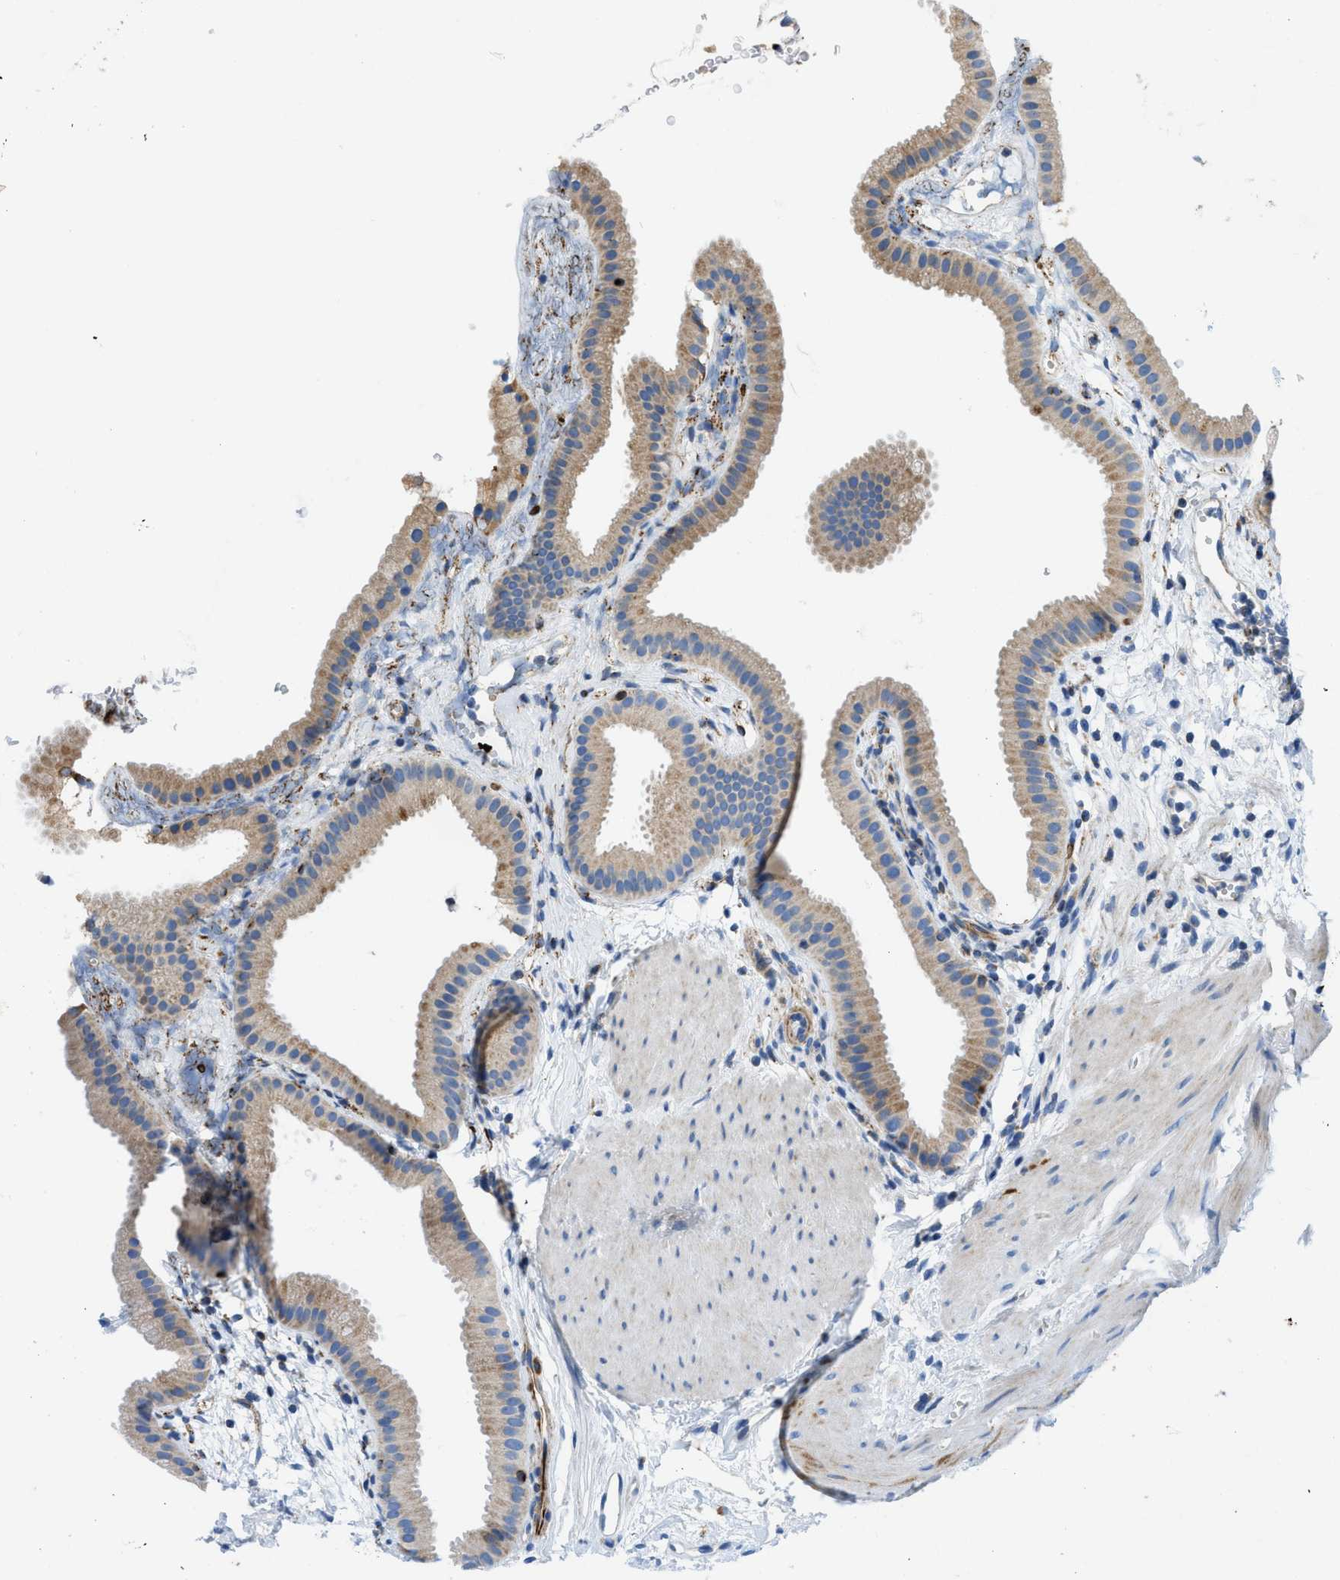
{"staining": {"intensity": "weak", "quantity": ">75%", "location": "cytoplasmic/membranous"}, "tissue": "gallbladder", "cell_type": "Glandular cells", "image_type": "normal", "snomed": [{"axis": "morphology", "description": "Normal tissue, NOS"}, {"axis": "topography", "description": "Gallbladder"}], "caption": "Immunohistochemical staining of unremarkable gallbladder shows low levels of weak cytoplasmic/membranous staining in approximately >75% of glandular cells. The protein is stained brown, and the nuclei are stained in blue (DAB IHC with brightfield microscopy, high magnification).", "gene": "ZNF831", "patient": {"sex": "female", "age": 64}}